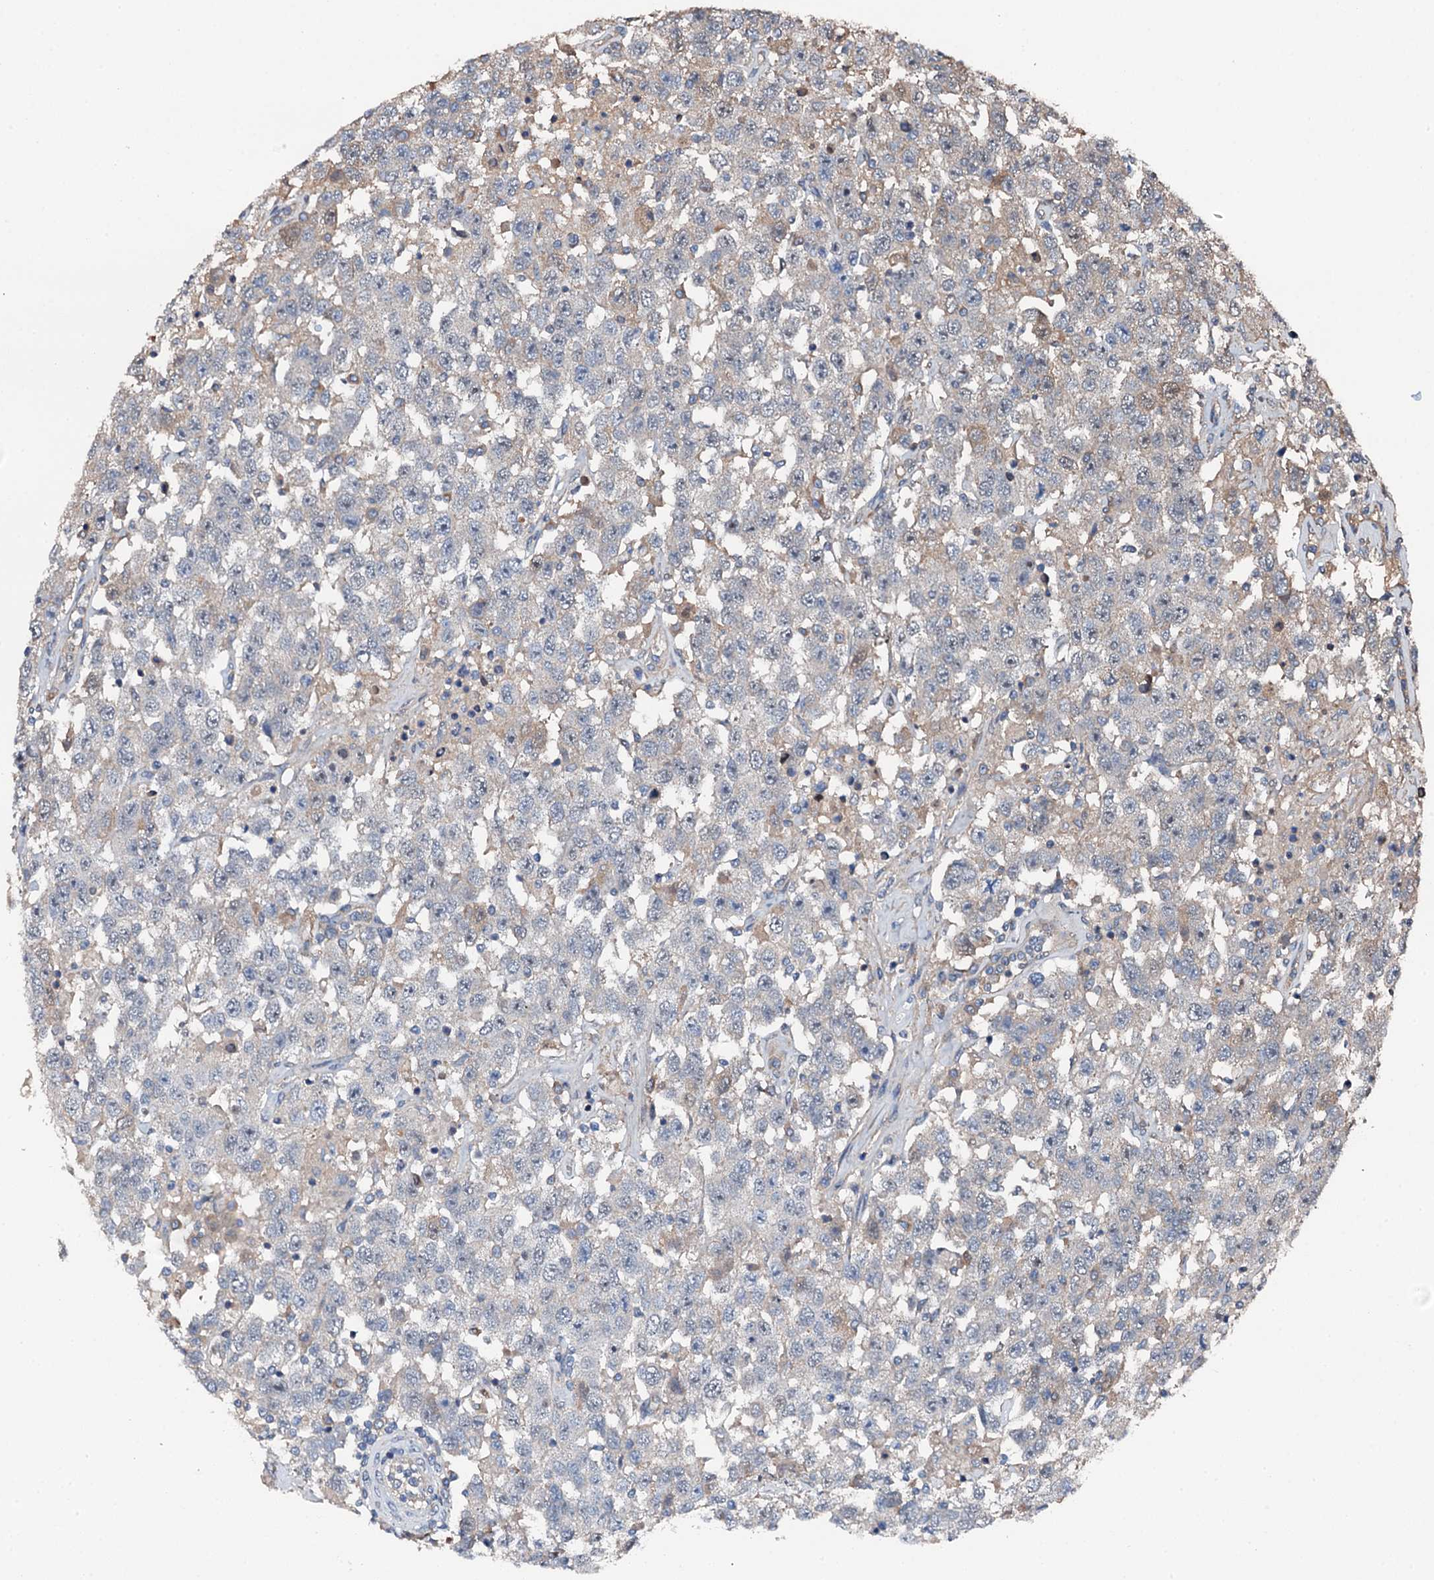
{"staining": {"intensity": "negative", "quantity": "none", "location": "none"}, "tissue": "testis cancer", "cell_type": "Tumor cells", "image_type": "cancer", "snomed": [{"axis": "morphology", "description": "Seminoma, NOS"}, {"axis": "topography", "description": "Testis"}], "caption": "This photomicrograph is of testis cancer stained with immunohistochemistry to label a protein in brown with the nuclei are counter-stained blue. There is no staining in tumor cells. (DAB IHC with hematoxylin counter stain).", "gene": "FLYWCH1", "patient": {"sex": "male", "age": 41}}